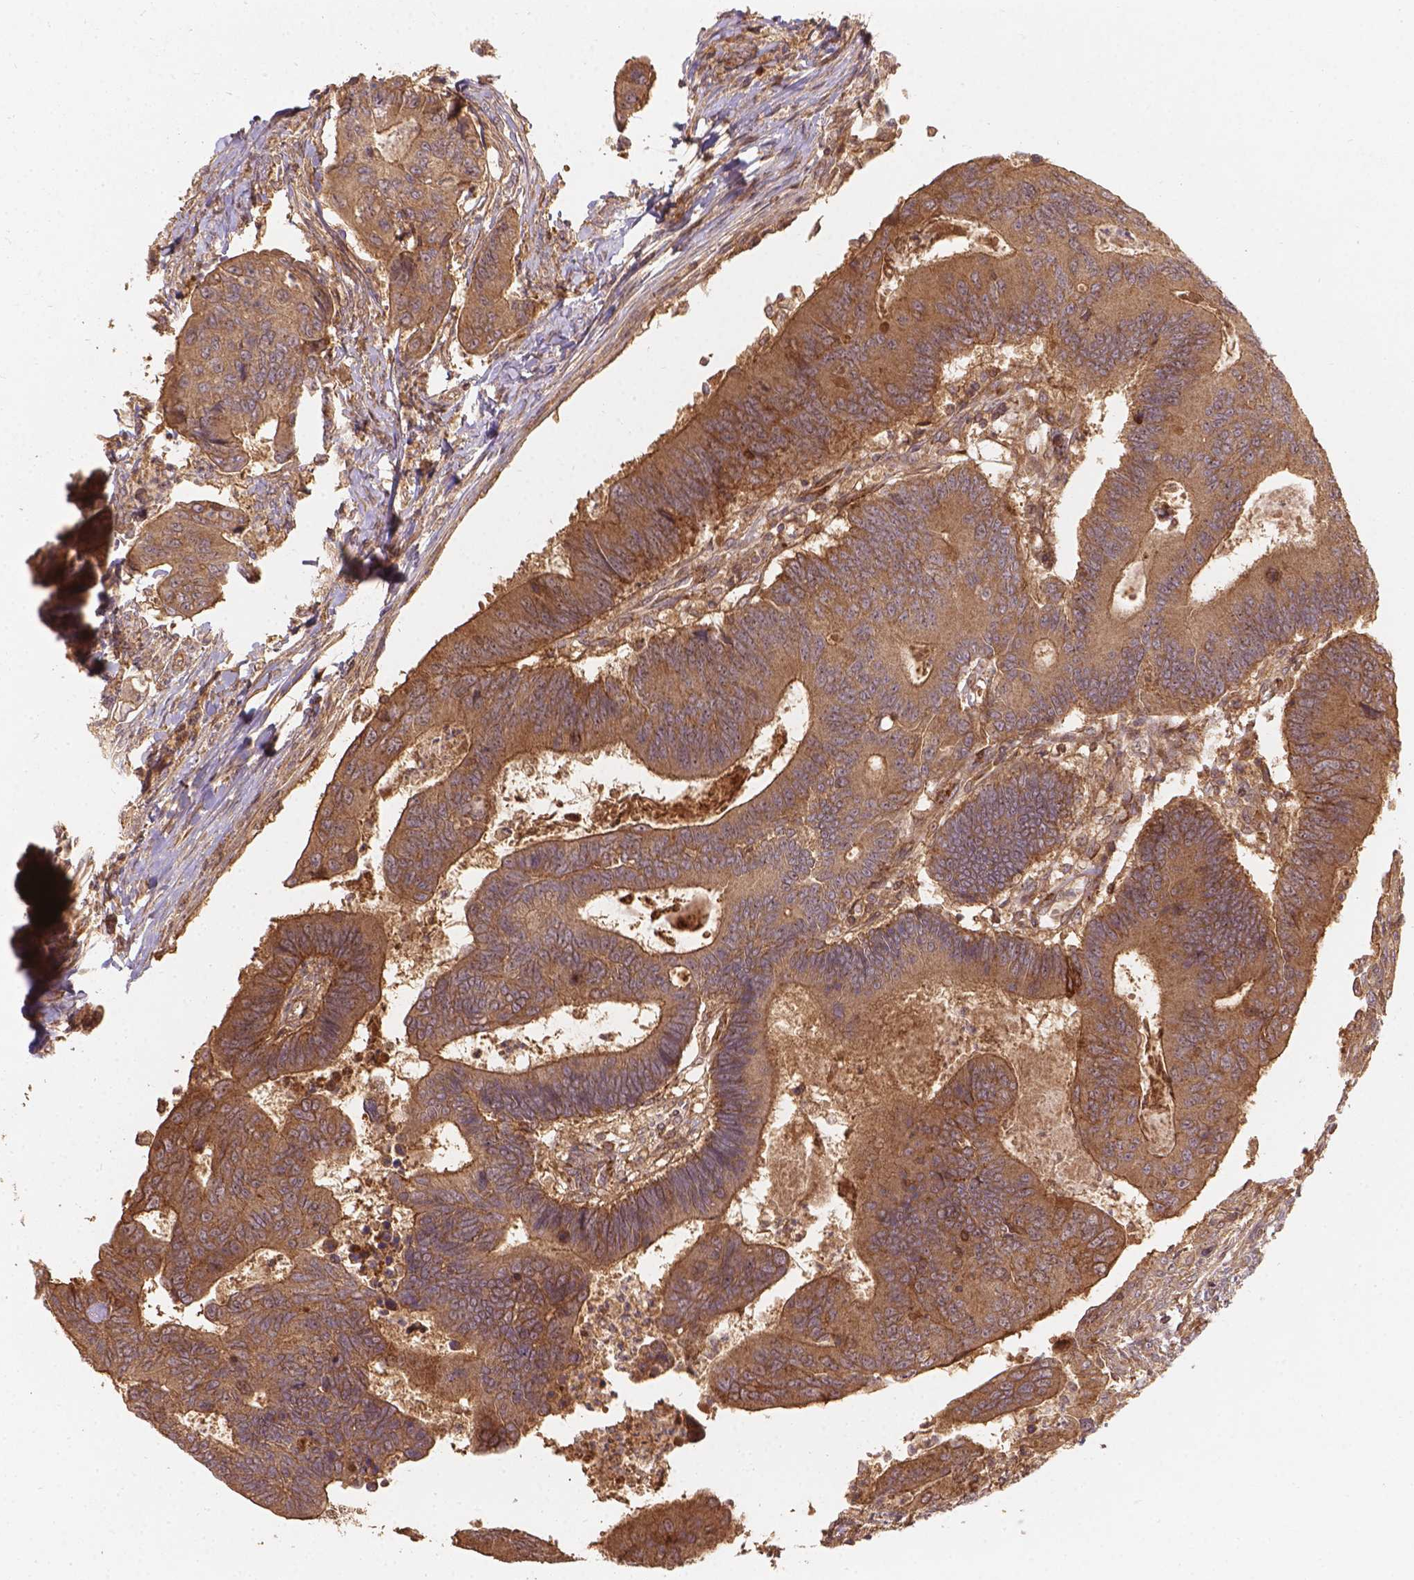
{"staining": {"intensity": "moderate", "quantity": ">75%", "location": "cytoplasmic/membranous"}, "tissue": "colorectal cancer", "cell_type": "Tumor cells", "image_type": "cancer", "snomed": [{"axis": "morphology", "description": "Adenocarcinoma, NOS"}, {"axis": "topography", "description": "Colon"}], "caption": "This micrograph shows IHC staining of human colorectal adenocarcinoma, with medium moderate cytoplasmic/membranous positivity in approximately >75% of tumor cells.", "gene": "XPR1", "patient": {"sex": "female", "age": 67}}